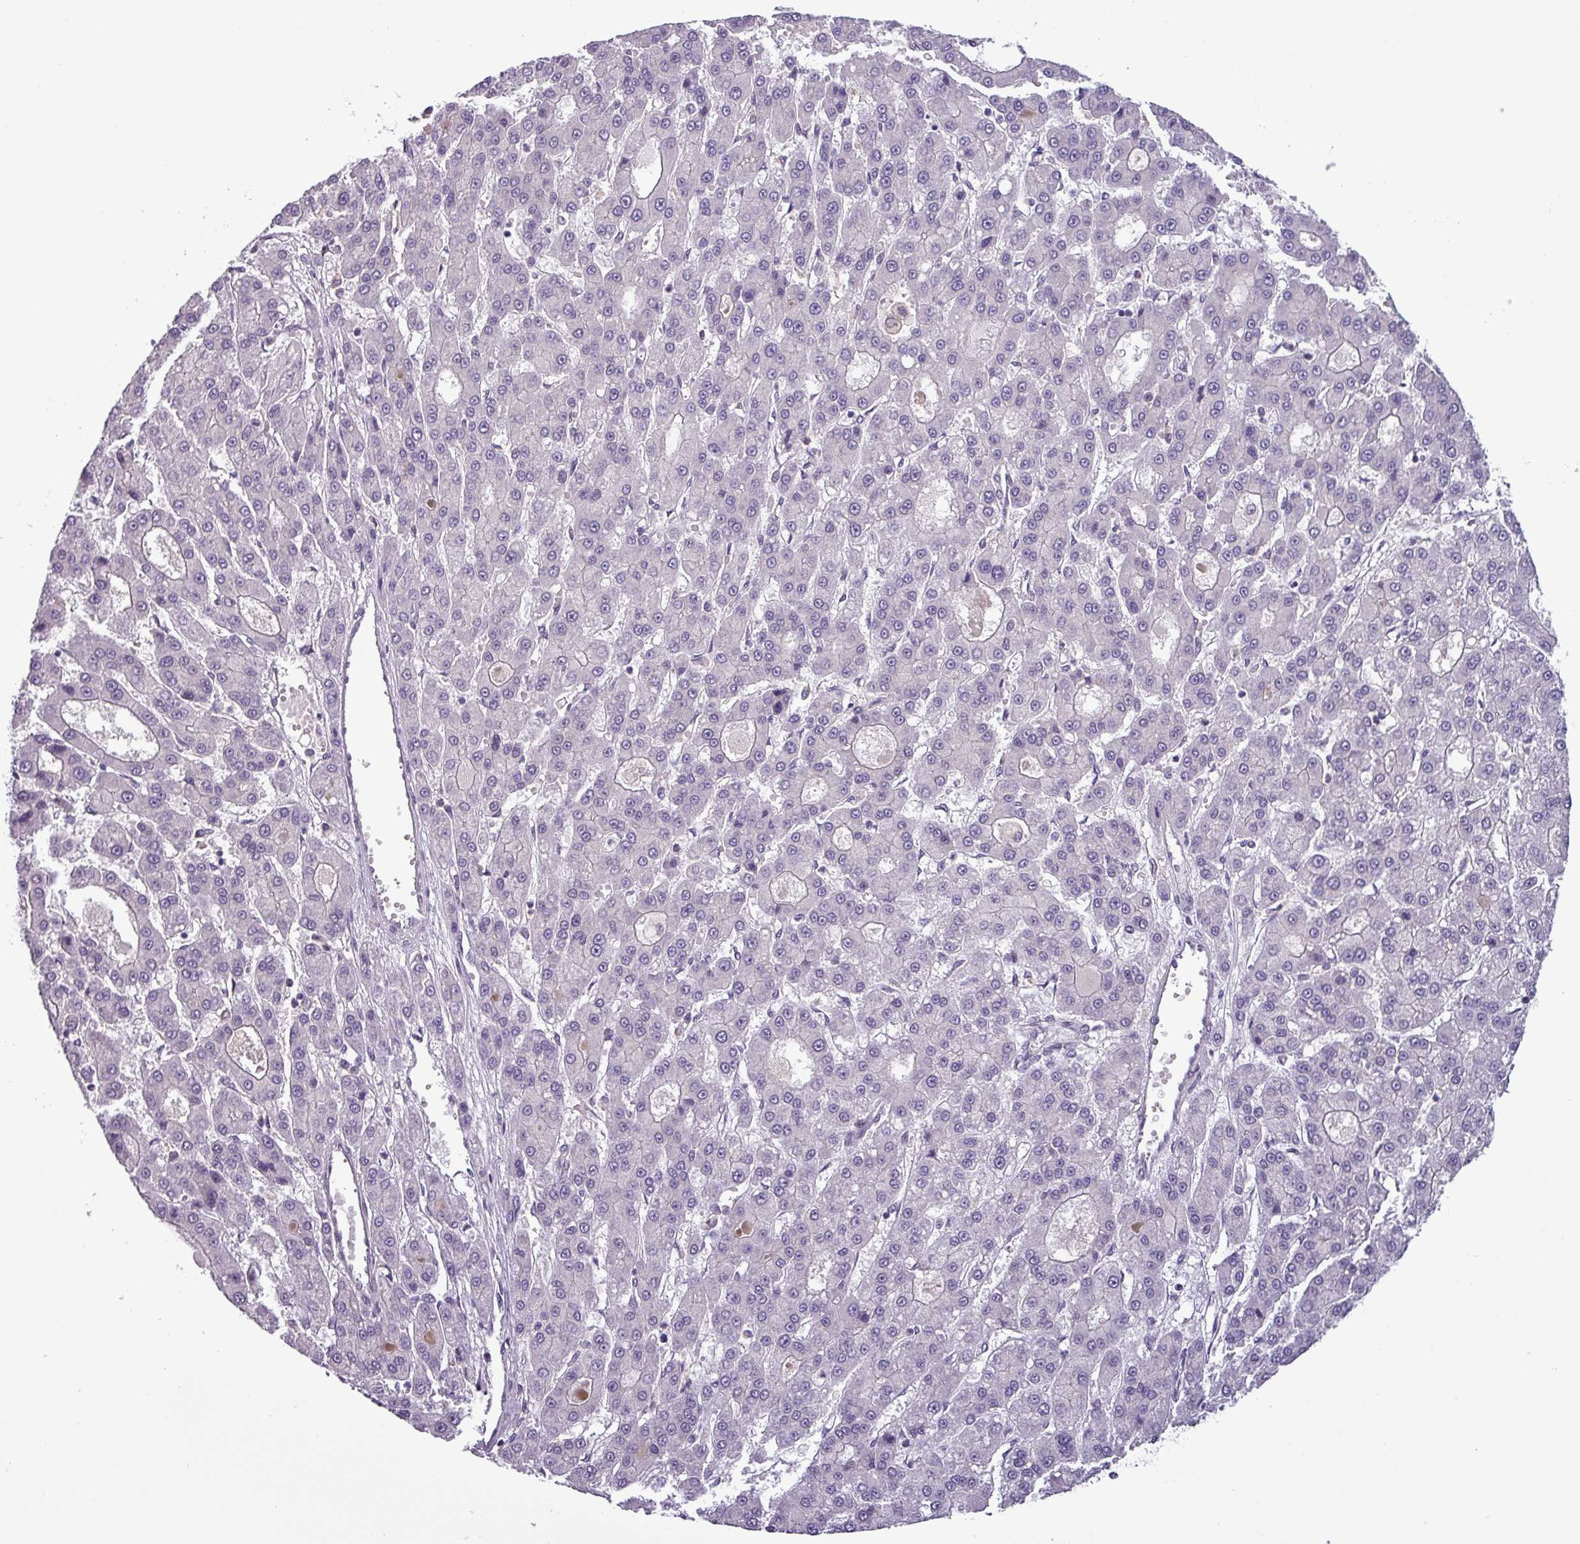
{"staining": {"intensity": "negative", "quantity": "none", "location": "none"}, "tissue": "liver cancer", "cell_type": "Tumor cells", "image_type": "cancer", "snomed": [{"axis": "morphology", "description": "Carcinoma, Hepatocellular, NOS"}, {"axis": "topography", "description": "Liver"}], "caption": "Immunohistochemistry (IHC) histopathology image of neoplastic tissue: liver cancer (hepatocellular carcinoma) stained with DAB (3,3'-diaminobenzidine) reveals no significant protein expression in tumor cells.", "gene": "NPFFR1", "patient": {"sex": "male", "age": 70}}